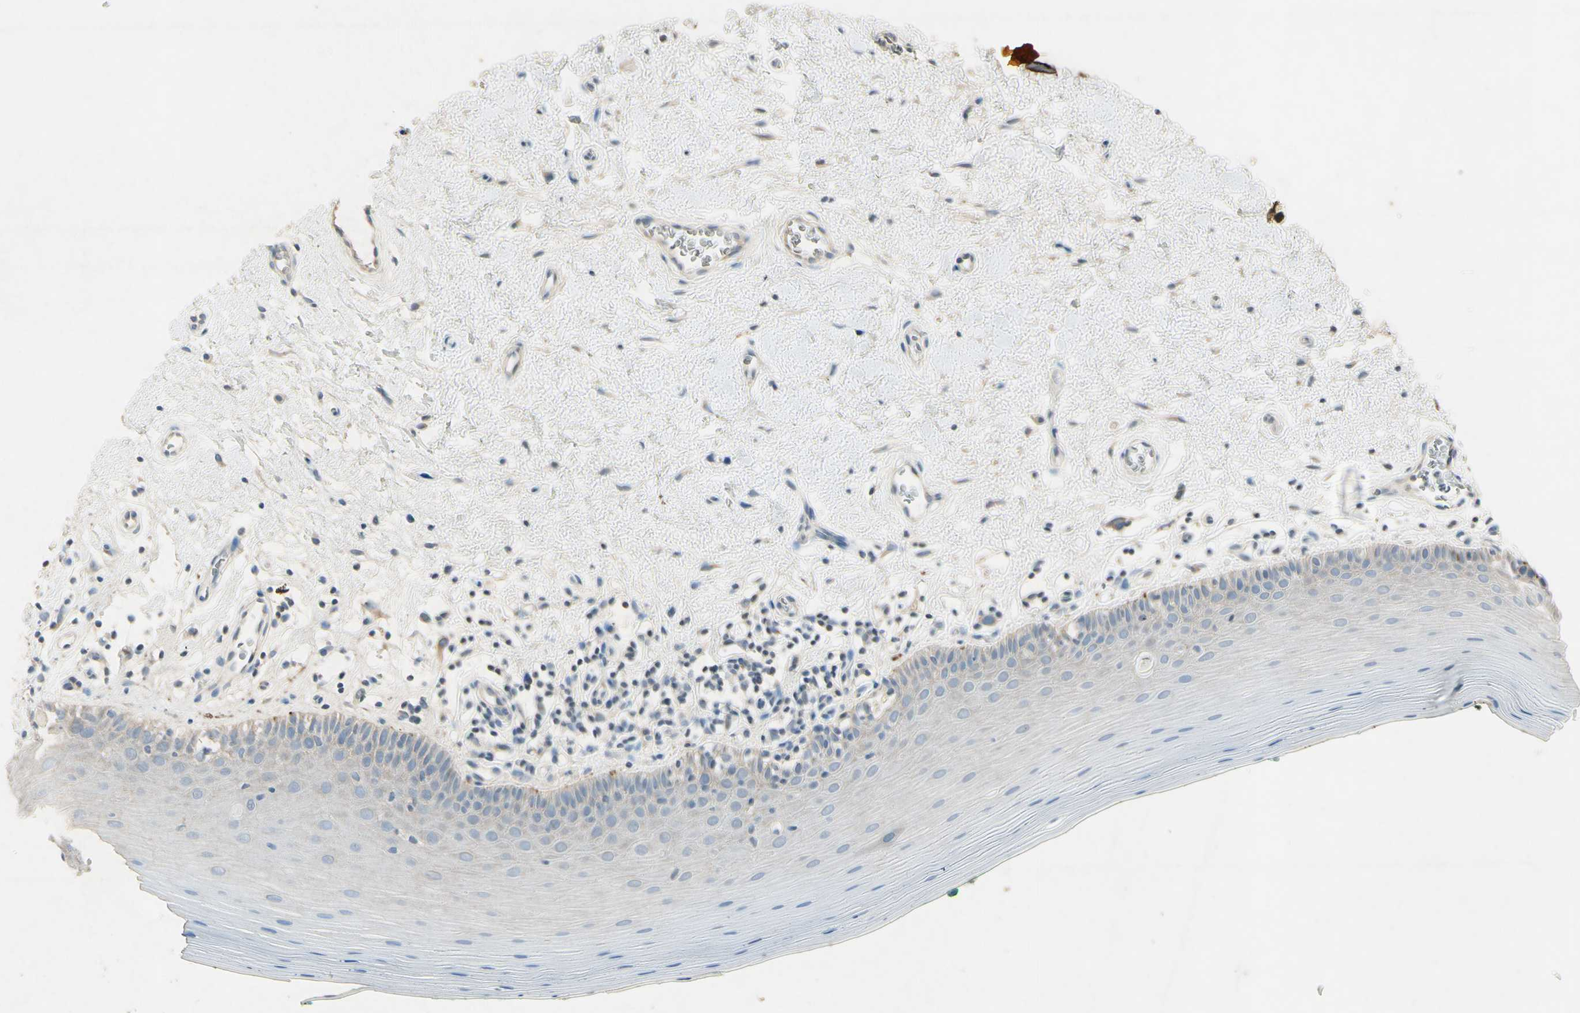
{"staining": {"intensity": "weak", "quantity": "<25%", "location": "cytoplasmic/membranous"}, "tissue": "oral mucosa", "cell_type": "Squamous epithelial cells", "image_type": "normal", "snomed": [{"axis": "morphology", "description": "Normal tissue, NOS"}, {"axis": "topography", "description": "Skeletal muscle"}, {"axis": "topography", "description": "Oral tissue"}], "caption": "Squamous epithelial cells are negative for protein expression in unremarkable human oral mucosa. The staining was performed using DAB (3,3'-diaminobenzidine) to visualize the protein expression in brown, while the nuclei were stained in blue with hematoxylin (Magnification: 20x).", "gene": "SNAP91", "patient": {"sex": "male", "age": 58}}